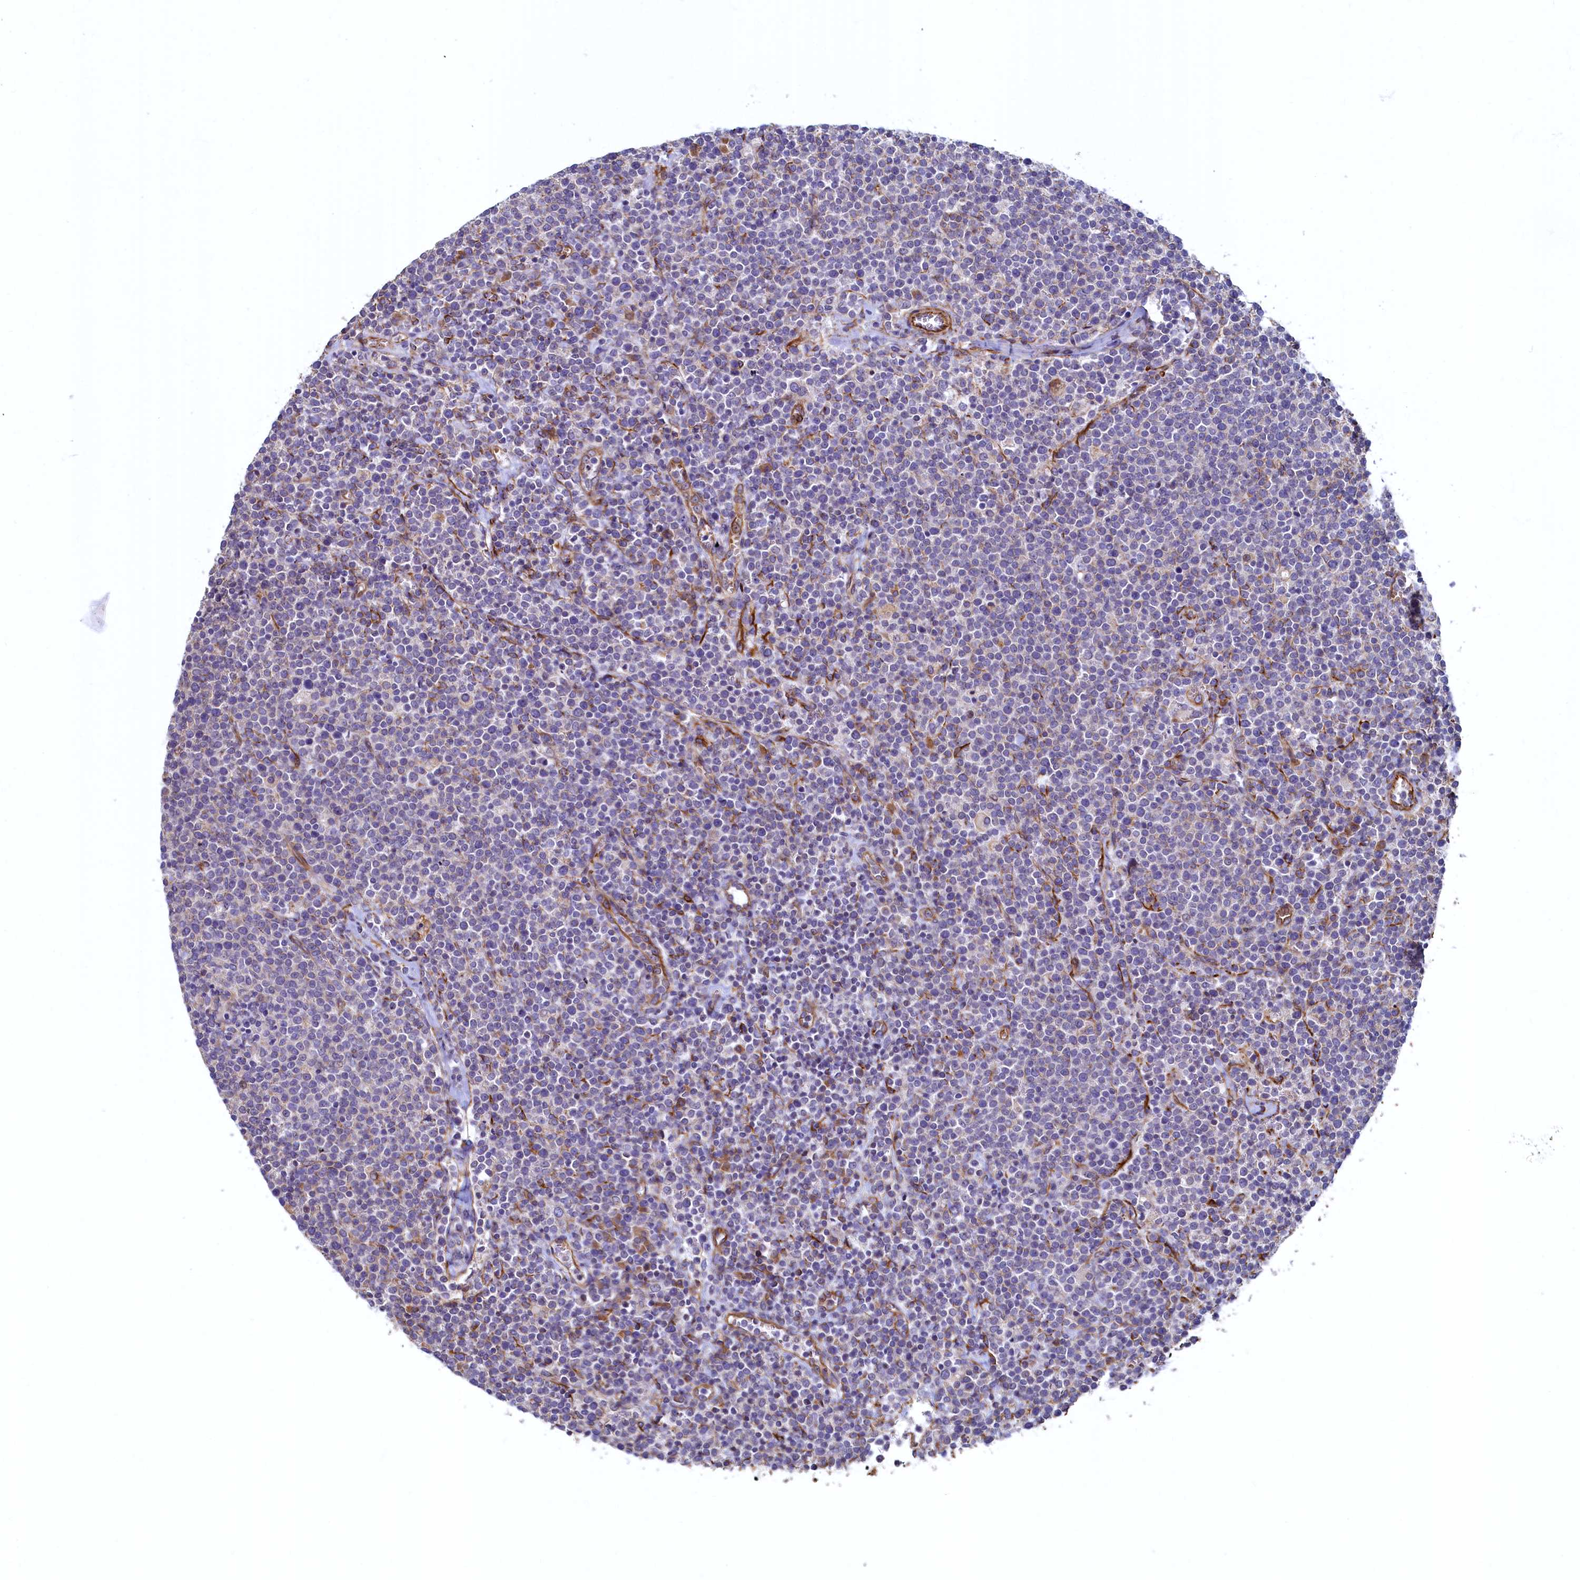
{"staining": {"intensity": "negative", "quantity": "none", "location": "none"}, "tissue": "lymphoma", "cell_type": "Tumor cells", "image_type": "cancer", "snomed": [{"axis": "morphology", "description": "Malignant lymphoma, non-Hodgkin's type, High grade"}, {"axis": "topography", "description": "Lymph node"}], "caption": "This is an immunohistochemistry (IHC) micrograph of malignant lymphoma, non-Hodgkin's type (high-grade). There is no staining in tumor cells.", "gene": "LRRC57", "patient": {"sex": "male", "age": 61}}